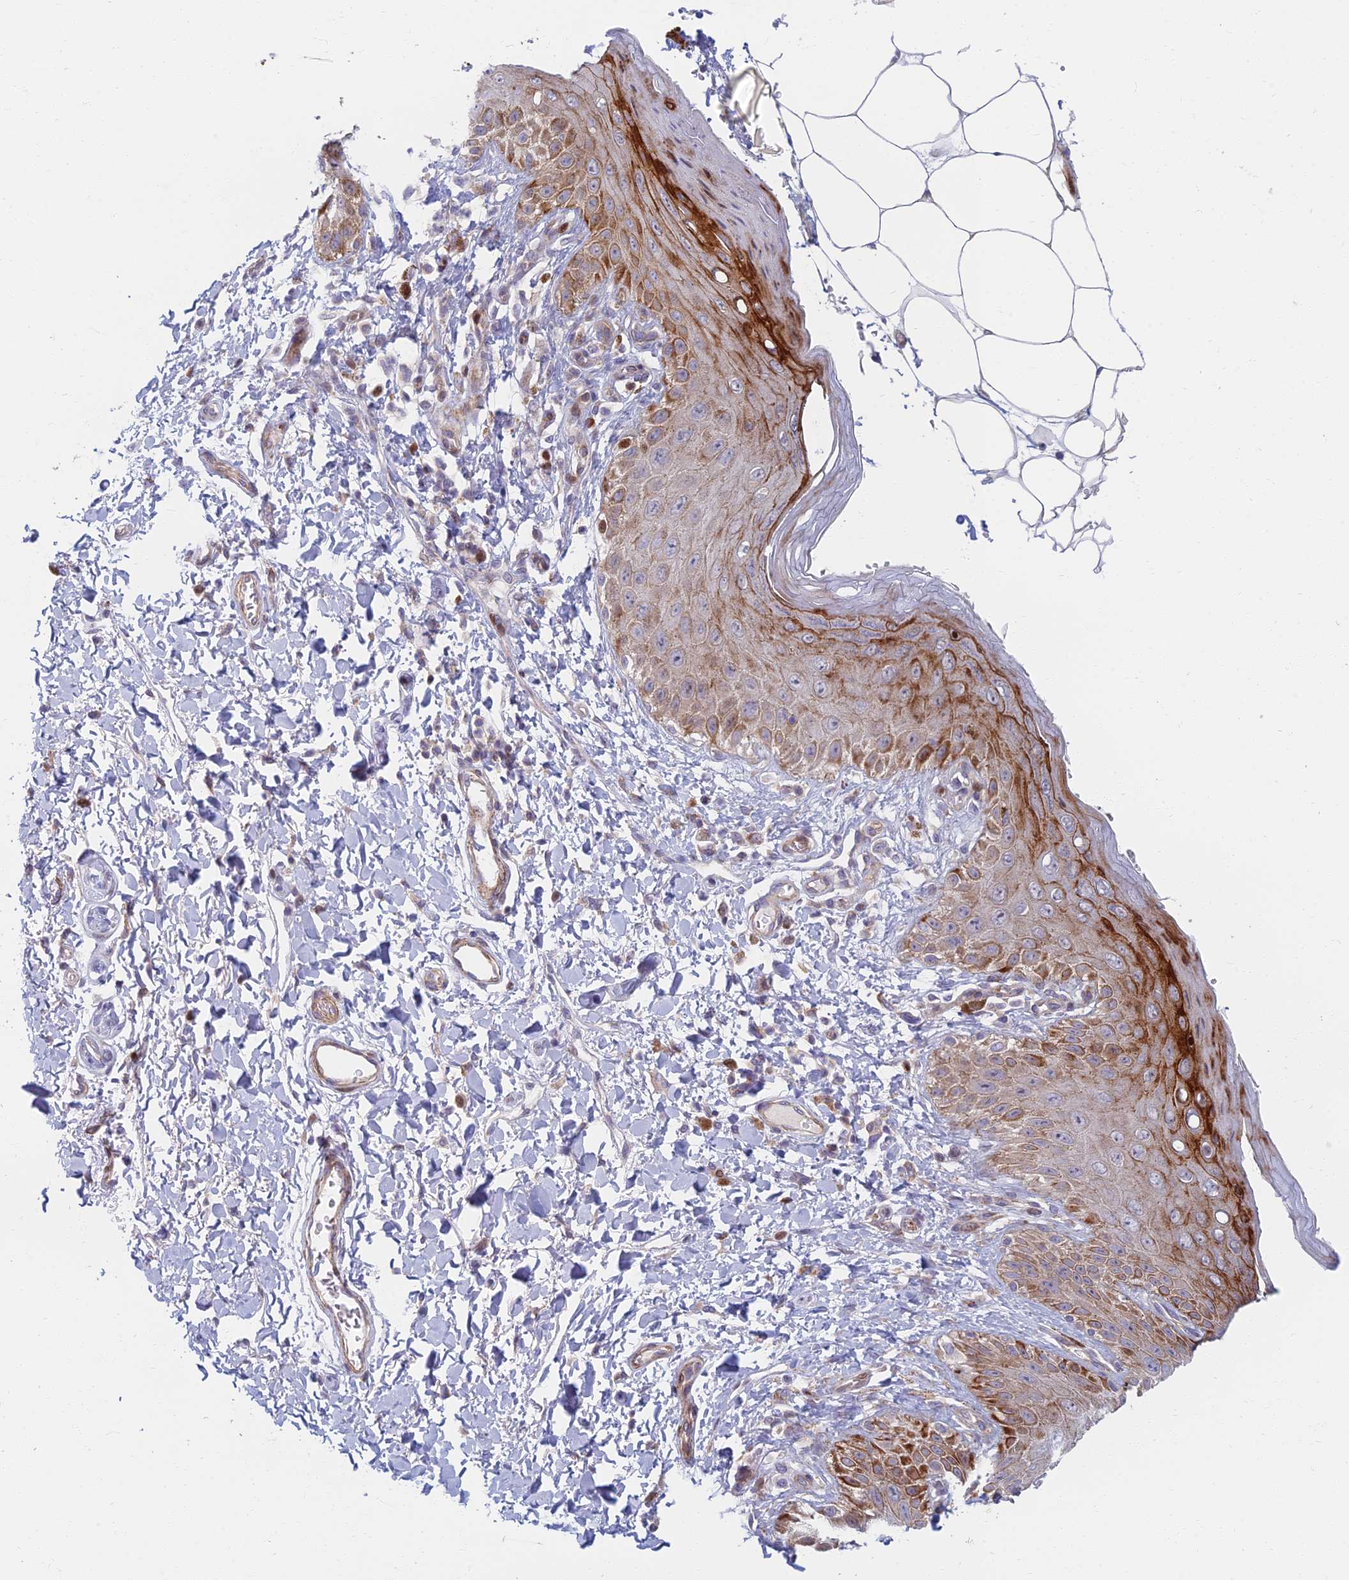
{"staining": {"intensity": "strong", "quantity": "25%-75%", "location": "cytoplasmic/membranous,nuclear"}, "tissue": "skin", "cell_type": "Epidermal cells", "image_type": "normal", "snomed": [{"axis": "morphology", "description": "Normal tissue, NOS"}, {"axis": "topography", "description": "Anal"}], "caption": "Skin stained for a protein (brown) reveals strong cytoplasmic/membranous,nuclear positive expression in about 25%-75% of epidermal cells.", "gene": "C15orf40", "patient": {"sex": "male", "age": 44}}